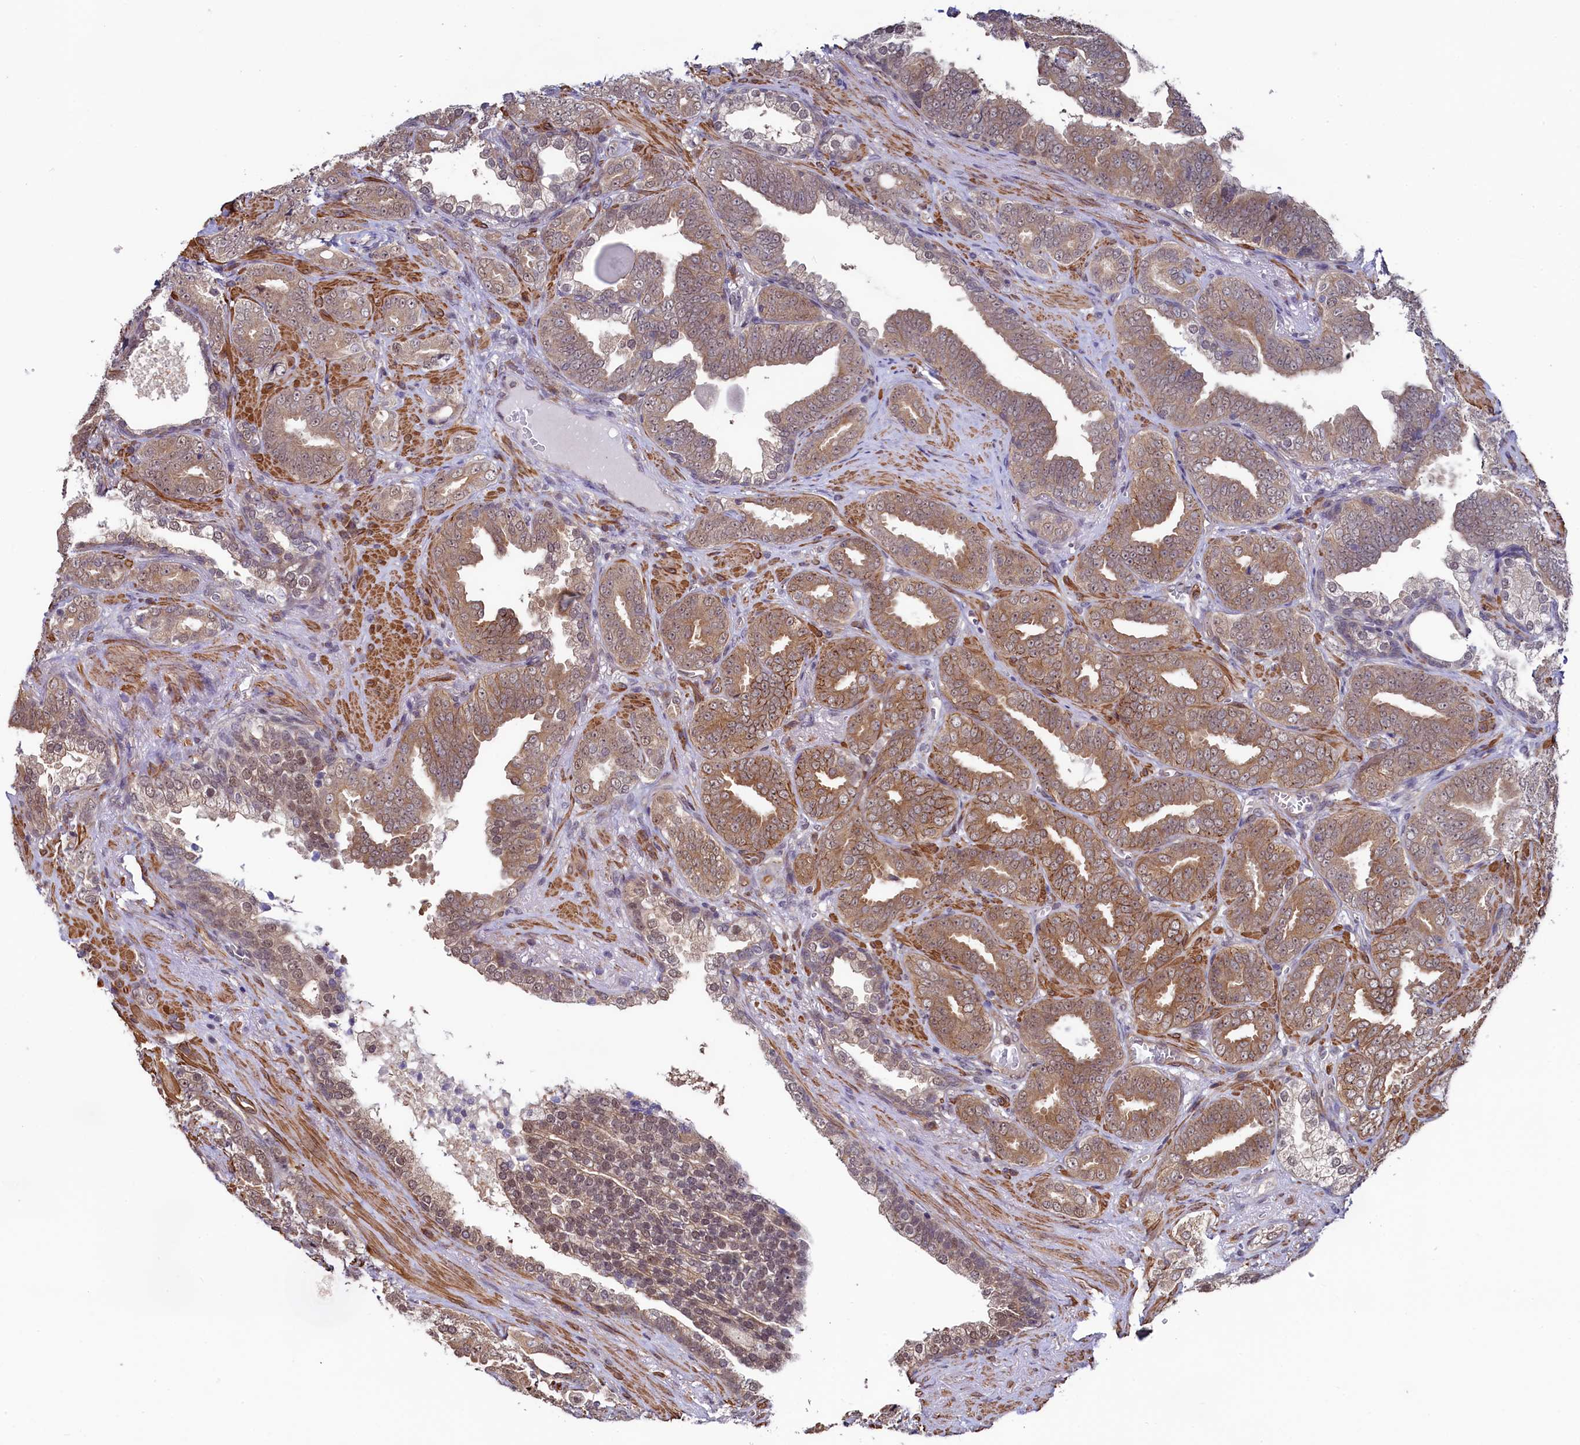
{"staining": {"intensity": "moderate", "quantity": ">75%", "location": "cytoplasmic/membranous,nuclear"}, "tissue": "prostate cancer", "cell_type": "Tumor cells", "image_type": "cancer", "snomed": [{"axis": "morphology", "description": "Adenocarcinoma, High grade"}, {"axis": "topography", "description": "Prostate and seminal vesicle, NOS"}], "caption": "High-power microscopy captured an immunohistochemistry (IHC) photomicrograph of prostate cancer (adenocarcinoma (high-grade)), revealing moderate cytoplasmic/membranous and nuclear positivity in about >75% of tumor cells.", "gene": "LEO1", "patient": {"sex": "male", "age": 67}}